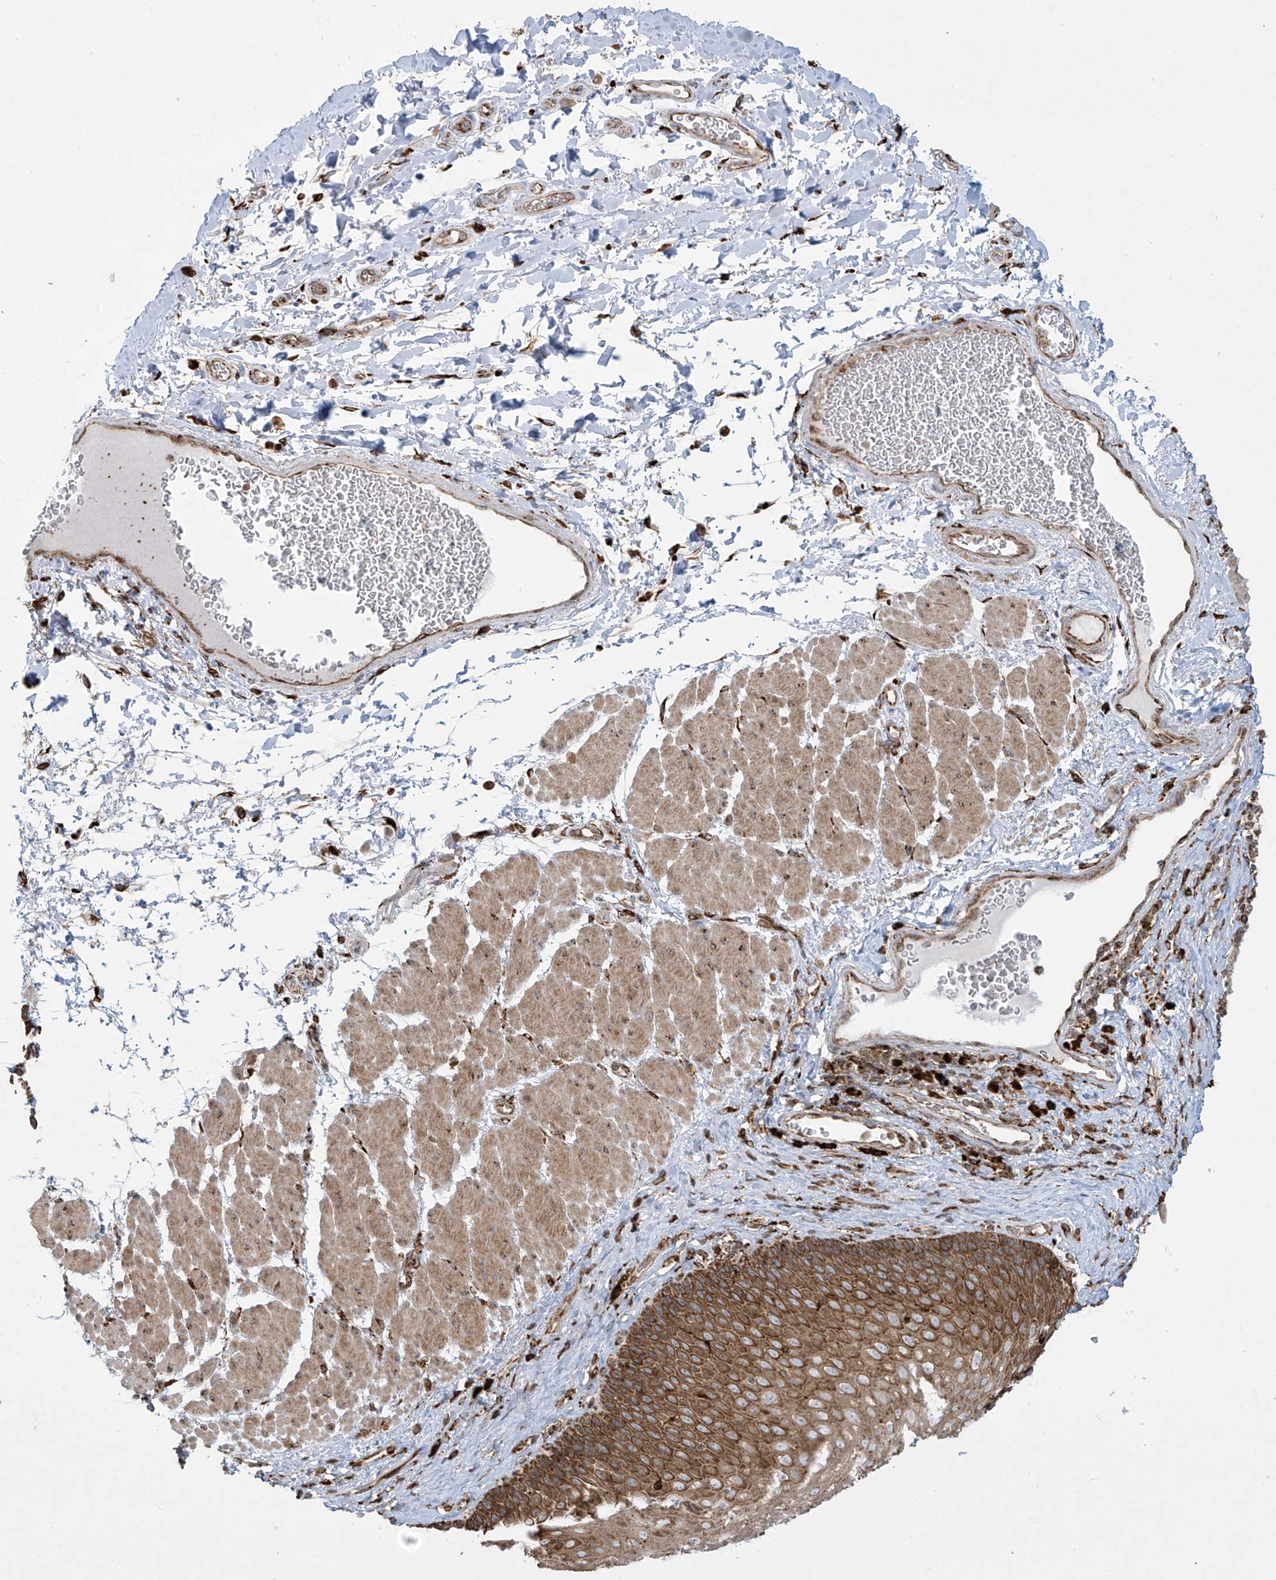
{"staining": {"intensity": "moderate", "quantity": ">75%", "location": "cytoplasmic/membranous"}, "tissue": "esophagus", "cell_type": "Squamous epithelial cells", "image_type": "normal", "snomed": [{"axis": "morphology", "description": "Normal tissue, NOS"}, {"axis": "topography", "description": "Esophagus"}], "caption": "Approximately >75% of squamous epithelial cells in benign human esophagus exhibit moderate cytoplasmic/membranous protein positivity as visualized by brown immunohistochemical staining.", "gene": "MX1", "patient": {"sex": "female", "age": 66}}